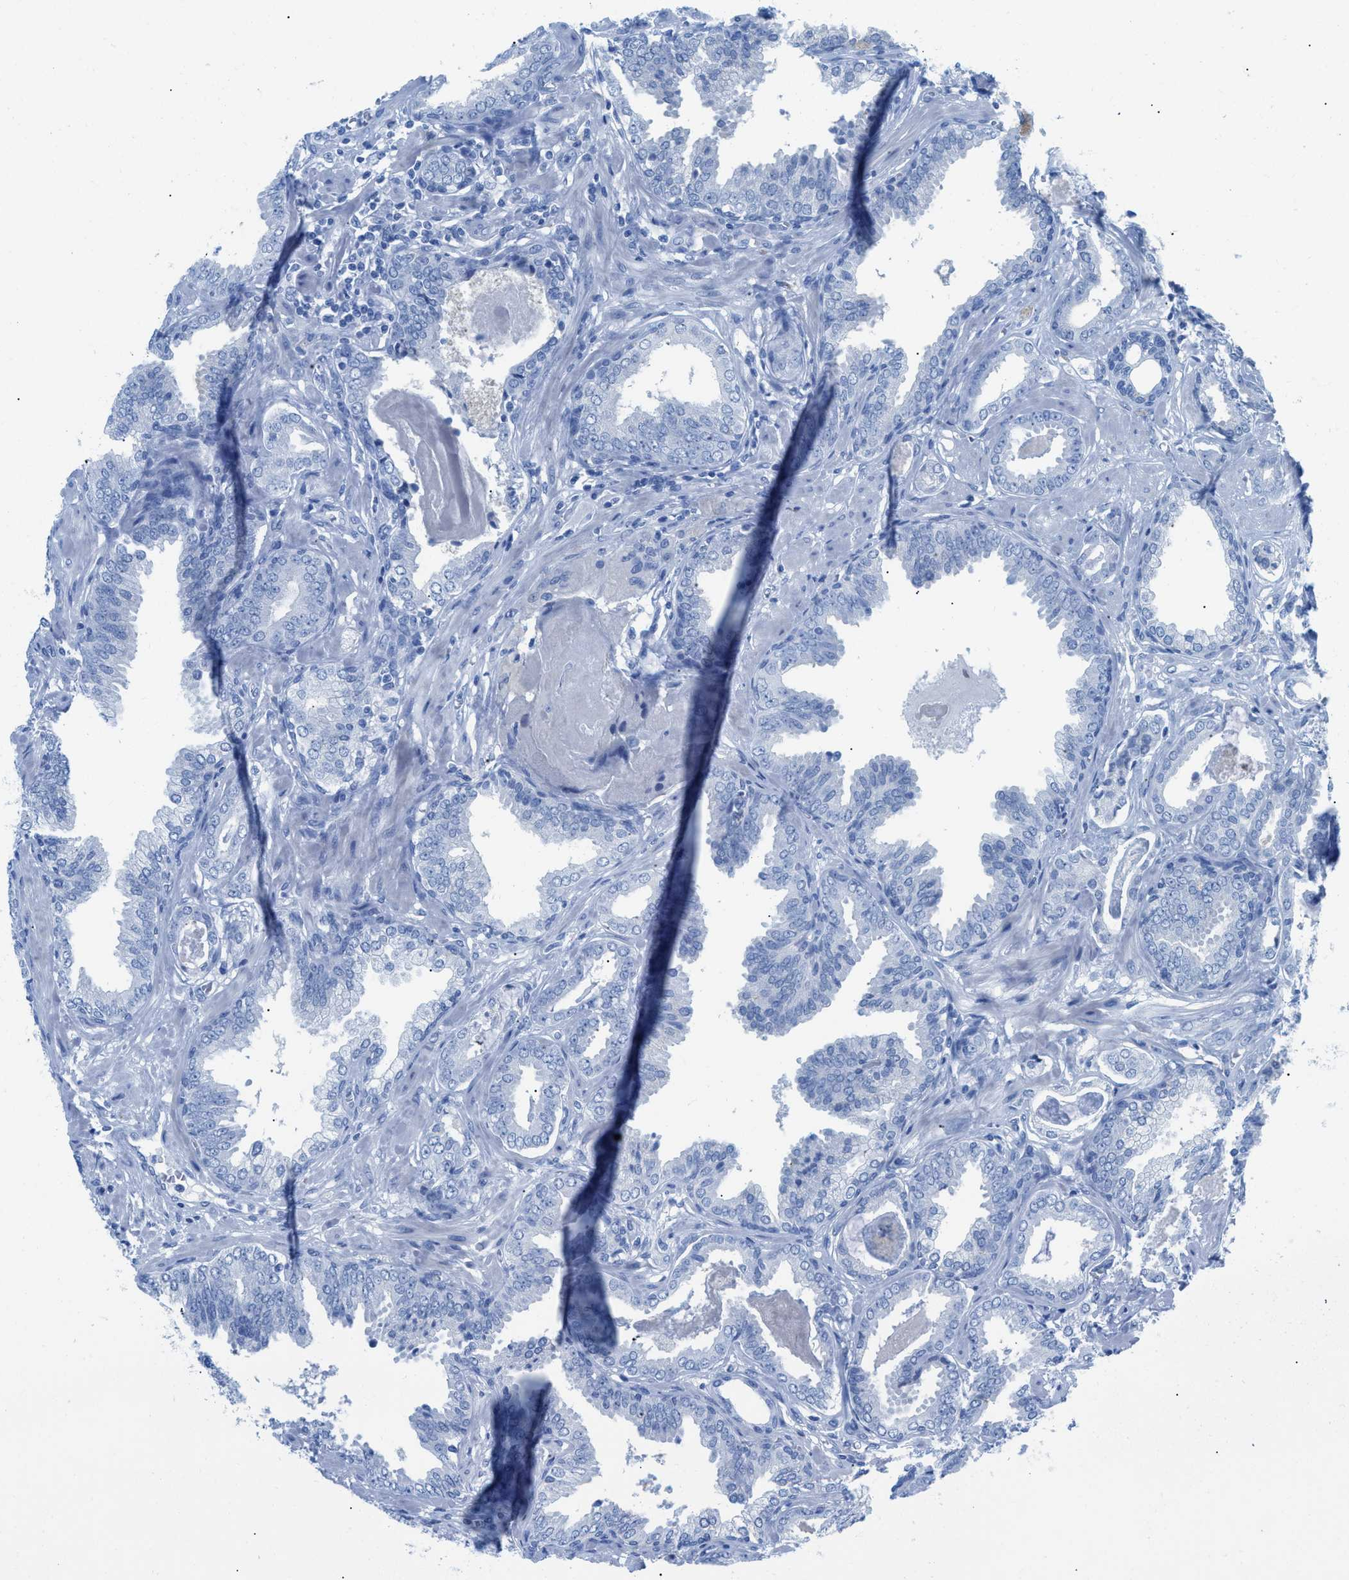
{"staining": {"intensity": "negative", "quantity": "none", "location": "none"}, "tissue": "prostate cancer", "cell_type": "Tumor cells", "image_type": "cancer", "snomed": [{"axis": "morphology", "description": "Adenocarcinoma, Low grade"}, {"axis": "topography", "description": "Prostate"}], "caption": "Immunohistochemical staining of human prostate adenocarcinoma (low-grade) demonstrates no significant expression in tumor cells. (DAB IHC visualized using brightfield microscopy, high magnification).", "gene": "TCL1A", "patient": {"sex": "male", "age": 53}}